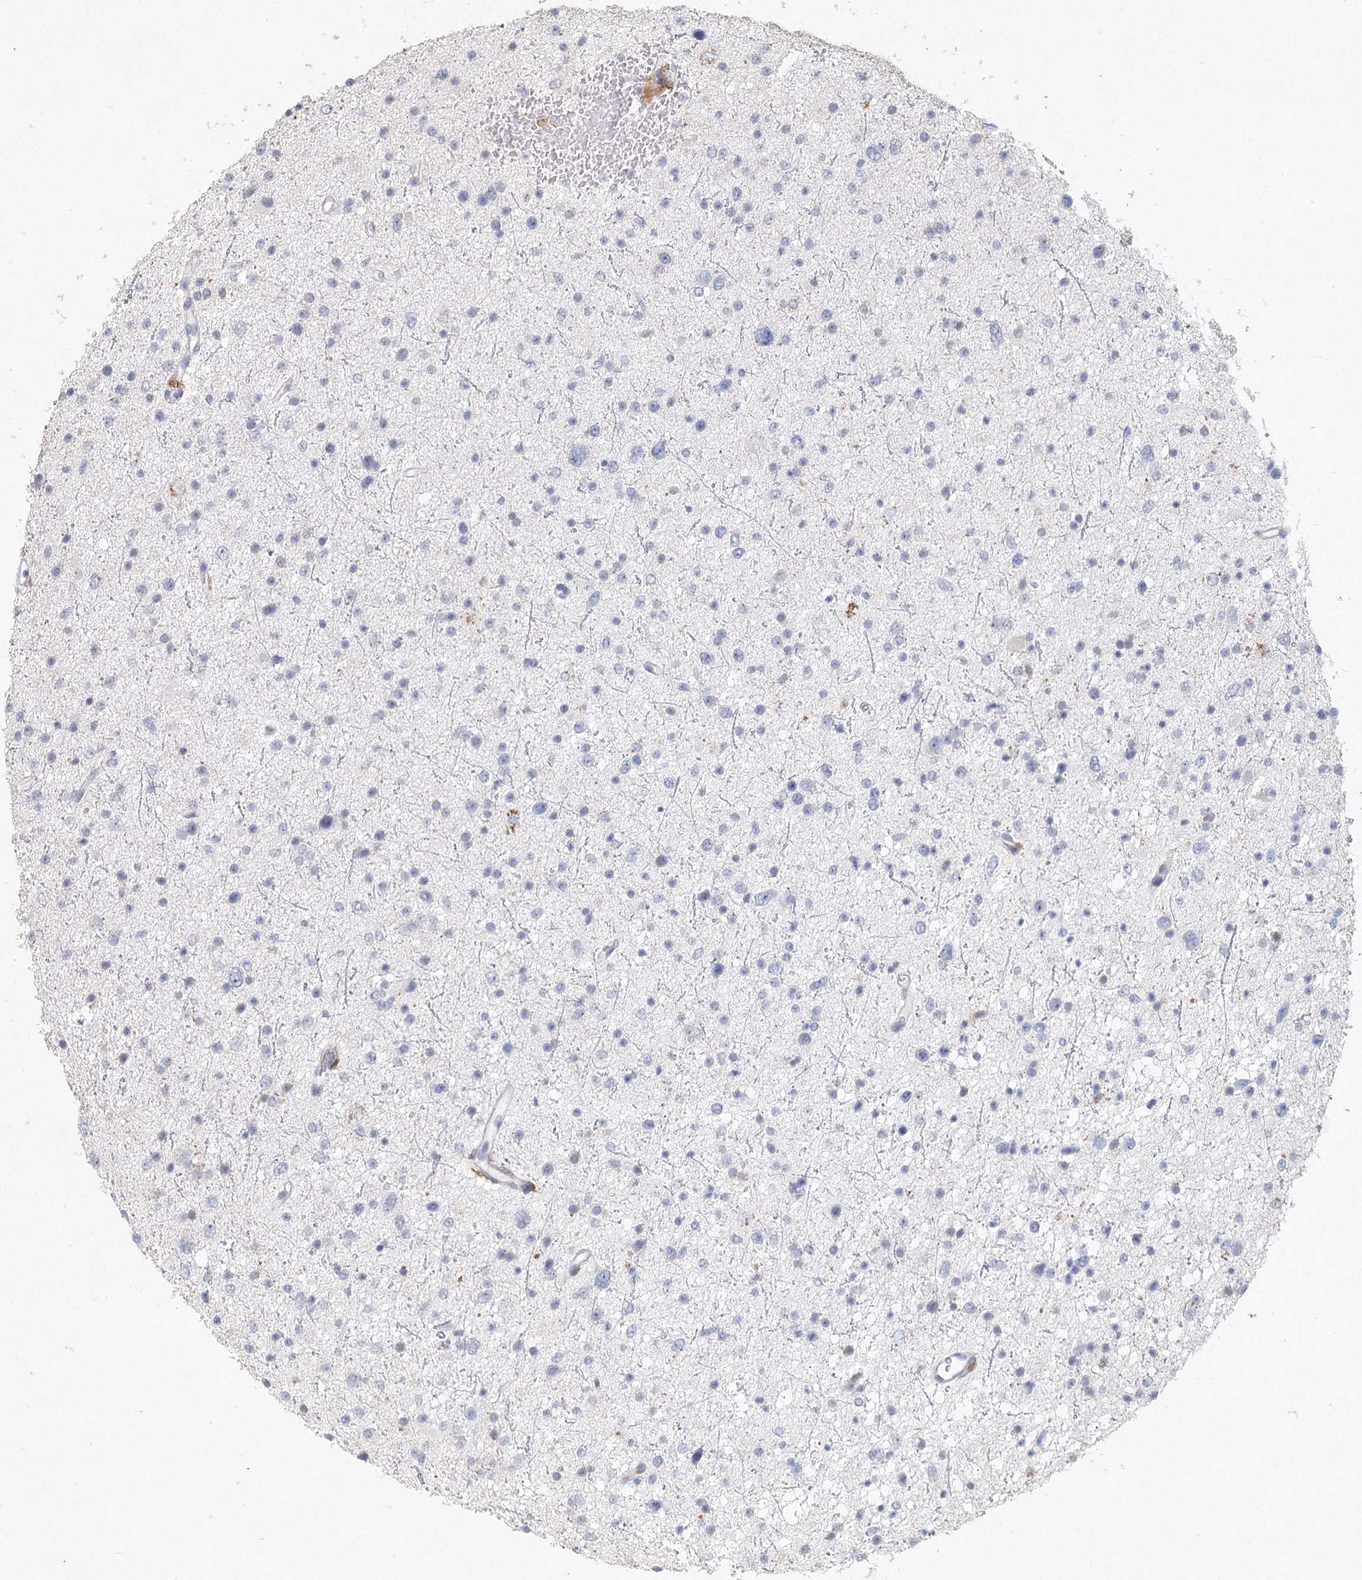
{"staining": {"intensity": "negative", "quantity": "none", "location": "none"}, "tissue": "glioma", "cell_type": "Tumor cells", "image_type": "cancer", "snomed": [{"axis": "morphology", "description": "Glioma, malignant, Low grade"}, {"axis": "topography", "description": "Brain"}], "caption": "The photomicrograph exhibits no staining of tumor cells in malignant glioma (low-grade). (DAB (3,3'-diaminobenzidine) immunohistochemistry (IHC), high magnification).", "gene": "ARSI", "patient": {"sex": "female", "age": 37}}